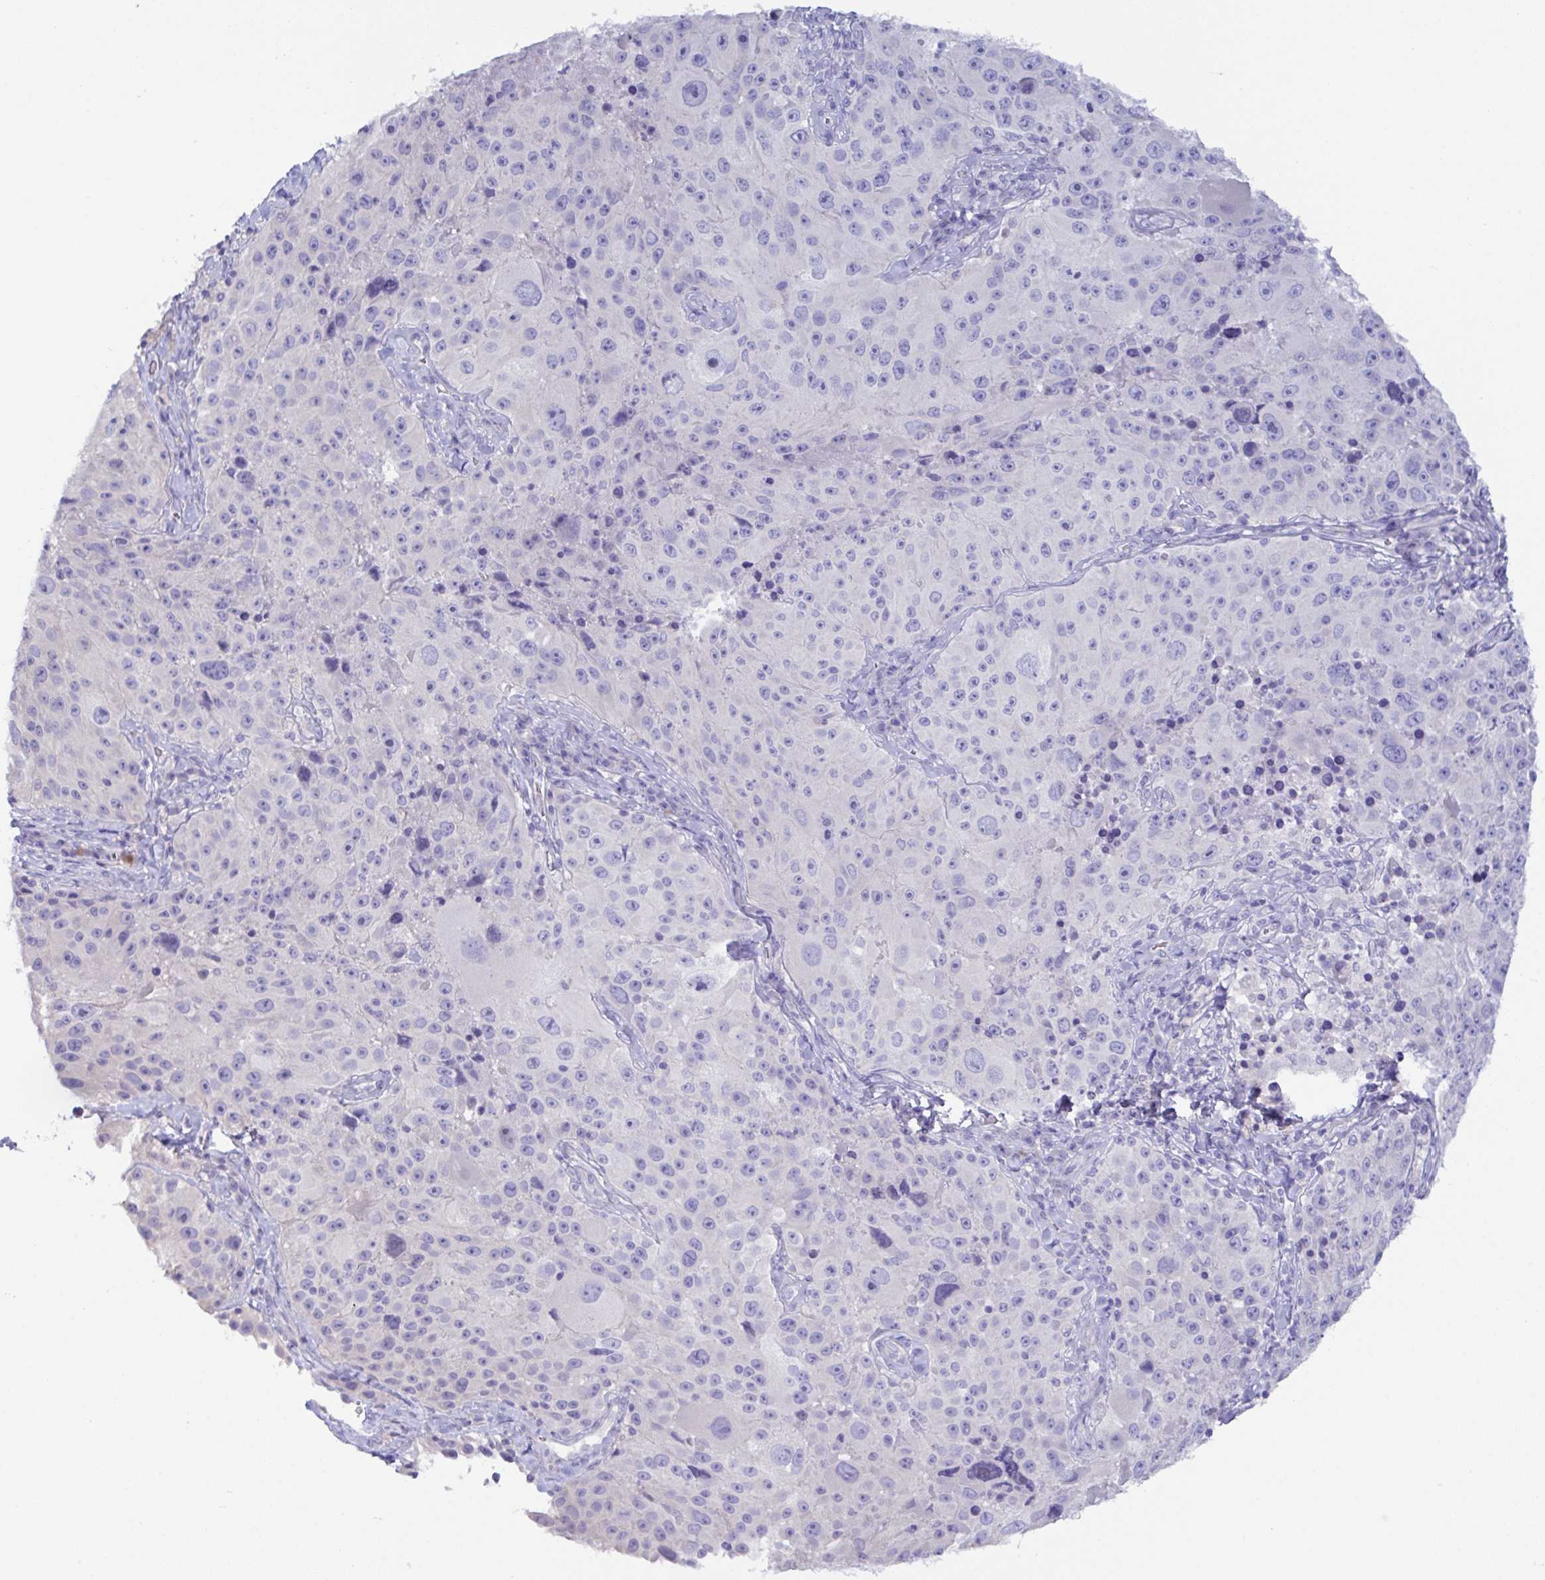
{"staining": {"intensity": "negative", "quantity": "none", "location": "none"}, "tissue": "melanoma", "cell_type": "Tumor cells", "image_type": "cancer", "snomed": [{"axis": "morphology", "description": "Malignant melanoma, Metastatic site"}, {"axis": "topography", "description": "Lymph node"}], "caption": "This is an immunohistochemistry (IHC) histopathology image of melanoma. There is no staining in tumor cells.", "gene": "MED11", "patient": {"sex": "male", "age": 62}}